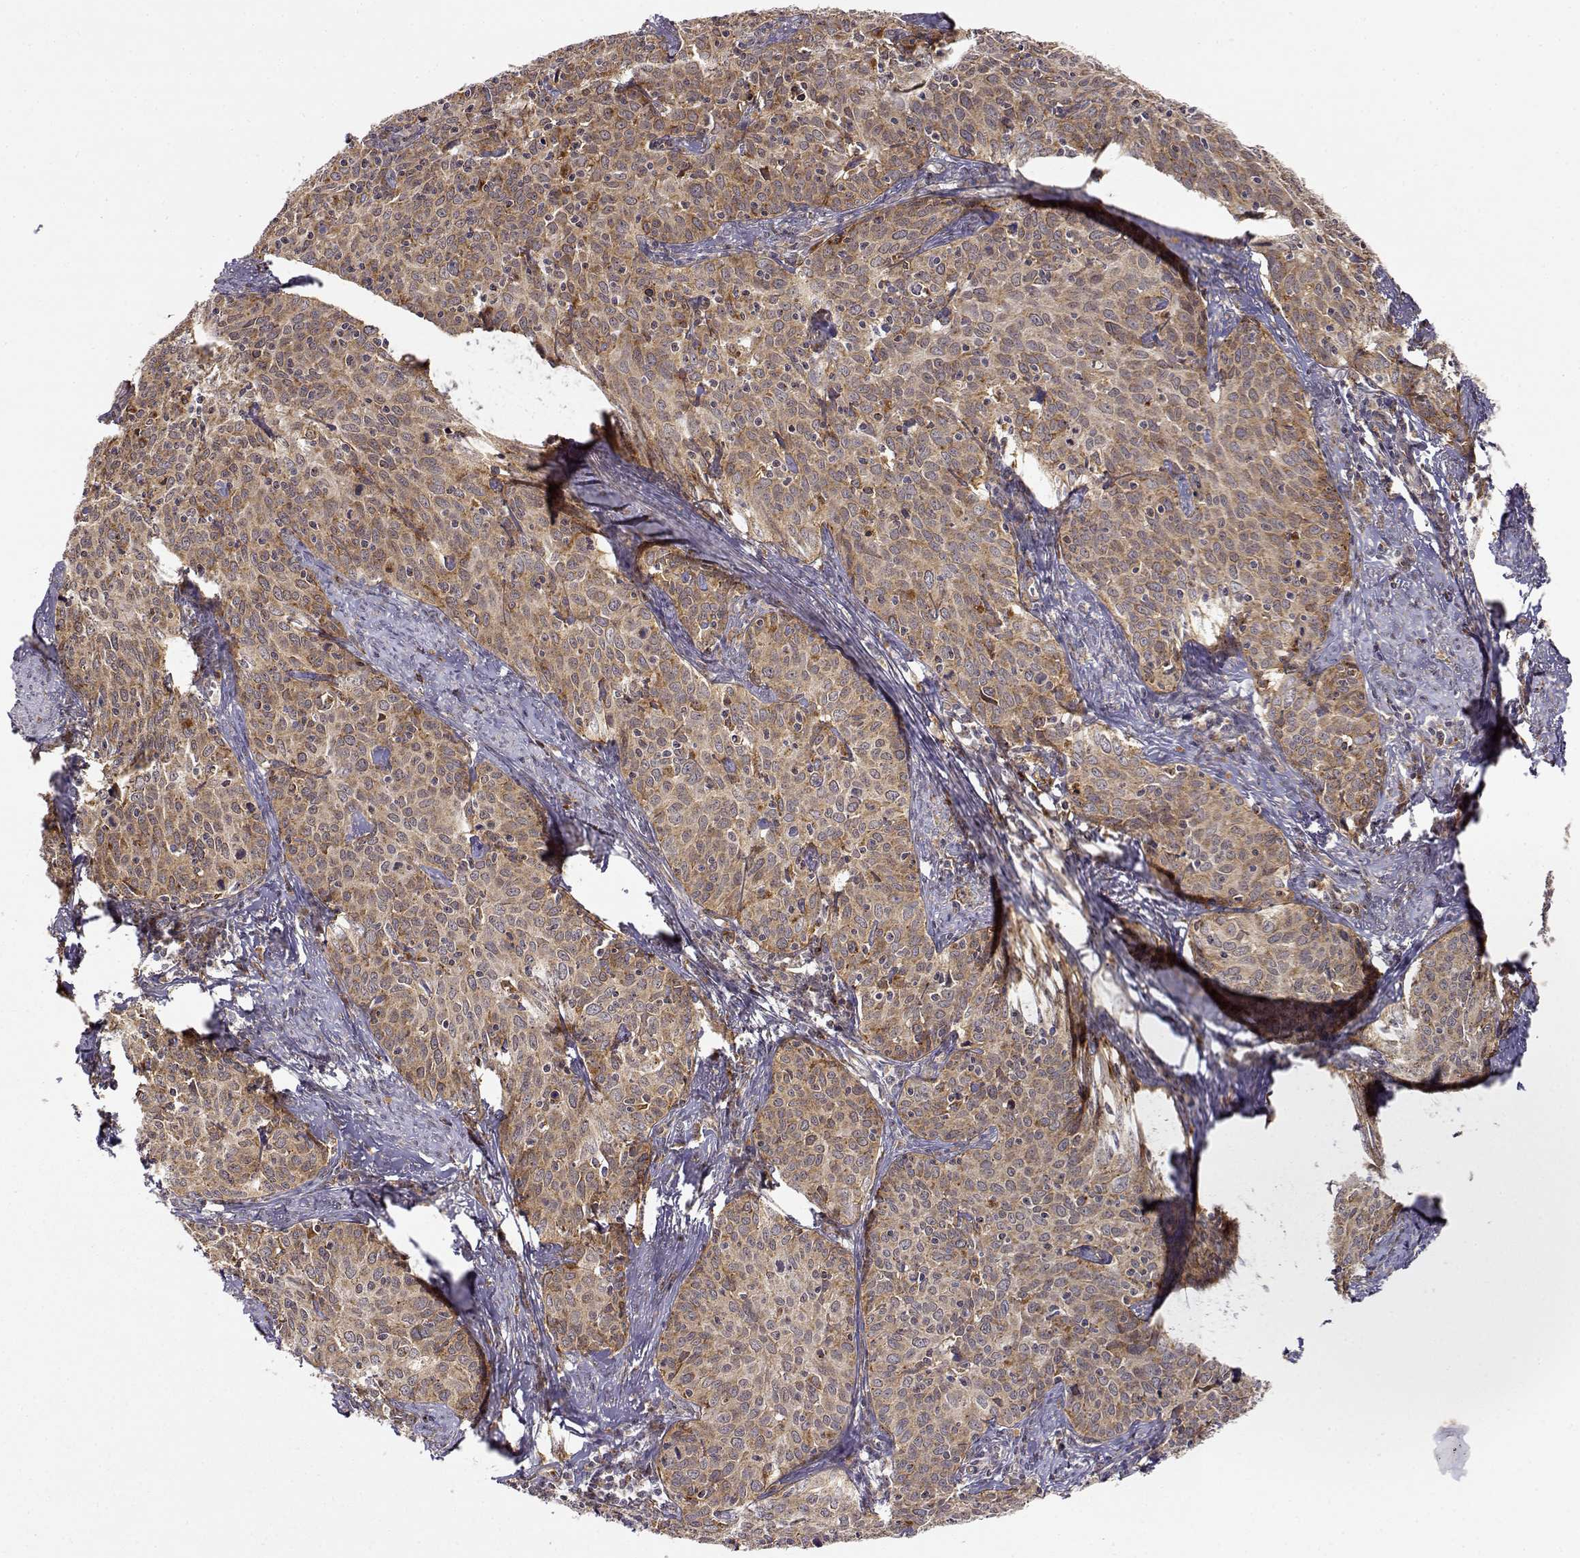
{"staining": {"intensity": "moderate", "quantity": ">75%", "location": "cytoplasmic/membranous"}, "tissue": "cervical cancer", "cell_type": "Tumor cells", "image_type": "cancer", "snomed": [{"axis": "morphology", "description": "Squamous cell carcinoma, NOS"}, {"axis": "topography", "description": "Cervix"}], "caption": "IHC (DAB) staining of cervical squamous cell carcinoma reveals moderate cytoplasmic/membranous protein staining in about >75% of tumor cells. The staining was performed using DAB (3,3'-diaminobenzidine), with brown indicating positive protein expression. Nuclei are stained blue with hematoxylin.", "gene": "RNF13", "patient": {"sex": "female", "age": 62}}